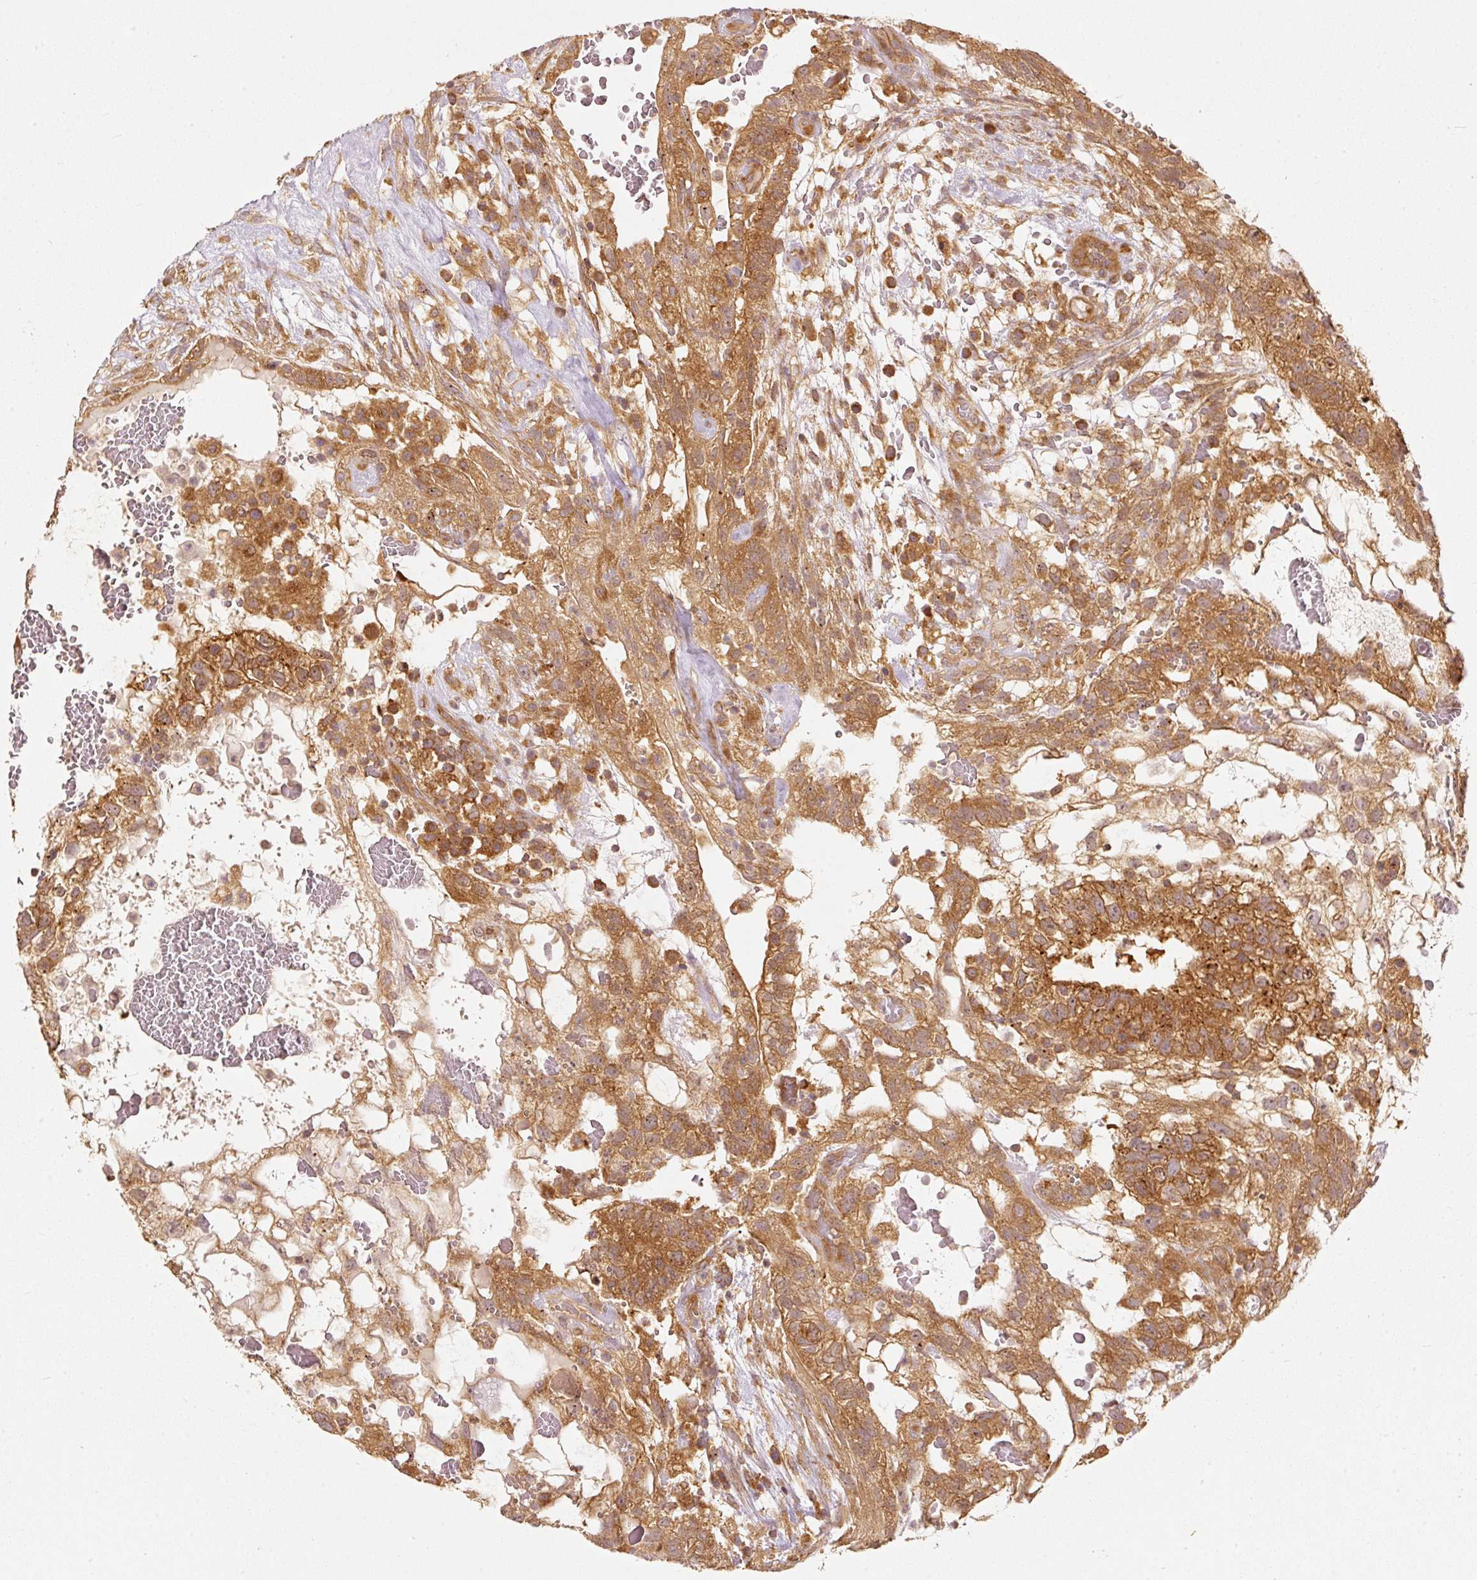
{"staining": {"intensity": "moderate", "quantity": ">75%", "location": "cytoplasmic/membranous"}, "tissue": "testis cancer", "cell_type": "Tumor cells", "image_type": "cancer", "snomed": [{"axis": "morphology", "description": "Normal tissue, NOS"}, {"axis": "morphology", "description": "Carcinoma, Embryonal, NOS"}, {"axis": "topography", "description": "Testis"}], "caption": "DAB immunohistochemical staining of human testis cancer (embryonal carcinoma) shows moderate cytoplasmic/membranous protein expression in approximately >75% of tumor cells.", "gene": "EIF3B", "patient": {"sex": "male", "age": 32}}